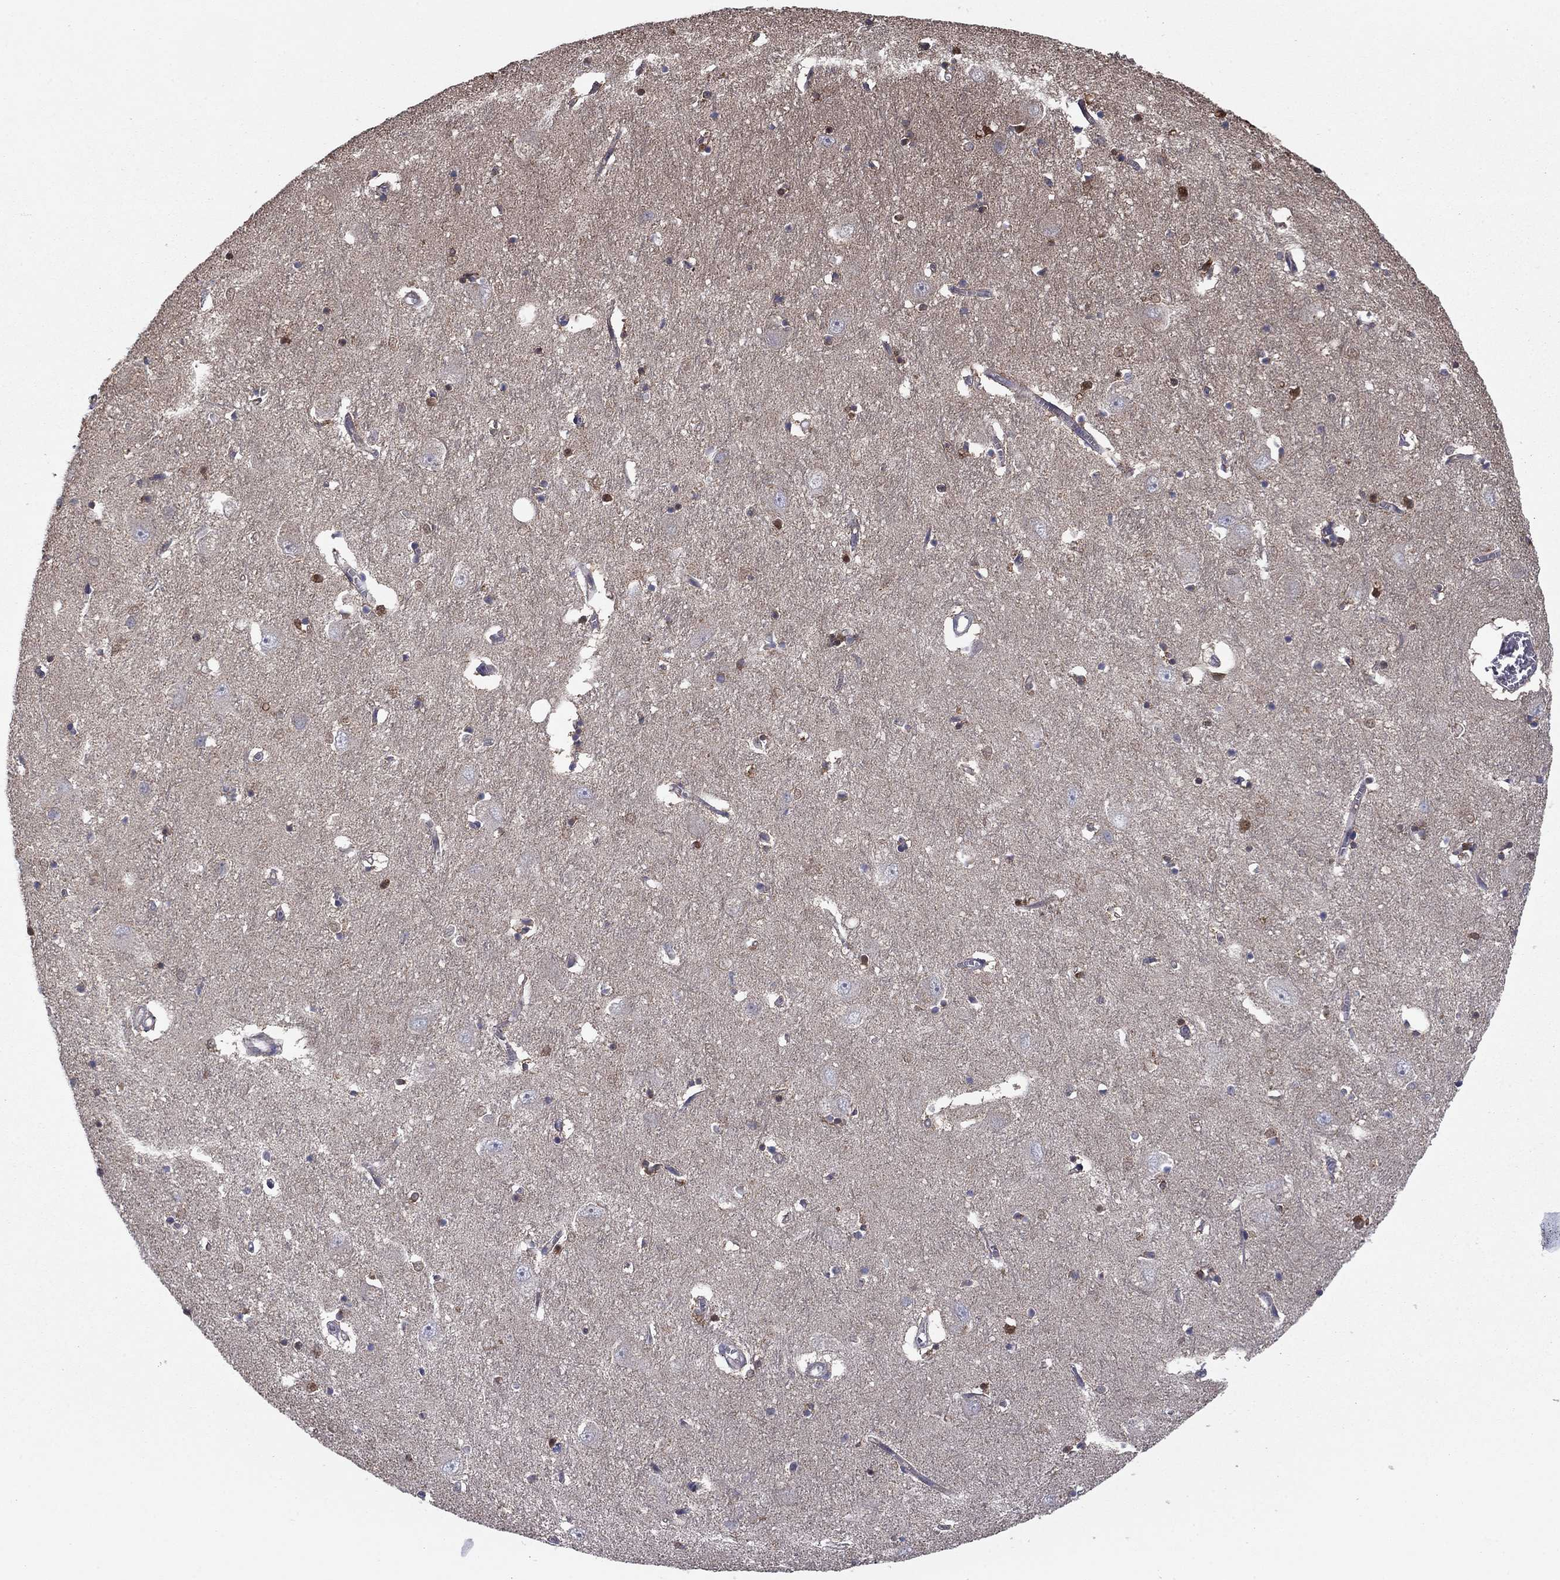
{"staining": {"intensity": "moderate", "quantity": "25%-75%", "location": "cytoplasmic/membranous"}, "tissue": "caudate", "cell_type": "Glial cells", "image_type": "normal", "snomed": [{"axis": "morphology", "description": "Normal tissue, NOS"}, {"axis": "topography", "description": "Lateral ventricle wall"}], "caption": "A histopathology image of caudate stained for a protein displays moderate cytoplasmic/membranous brown staining in glial cells. Using DAB (3,3'-diaminobenzidine) (brown) and hematoxylin (blue) stains, captured at high magnification using brightfield microscopy.", "gene": "GRHPR", "patient": {"sex": "male", "age": 54}}